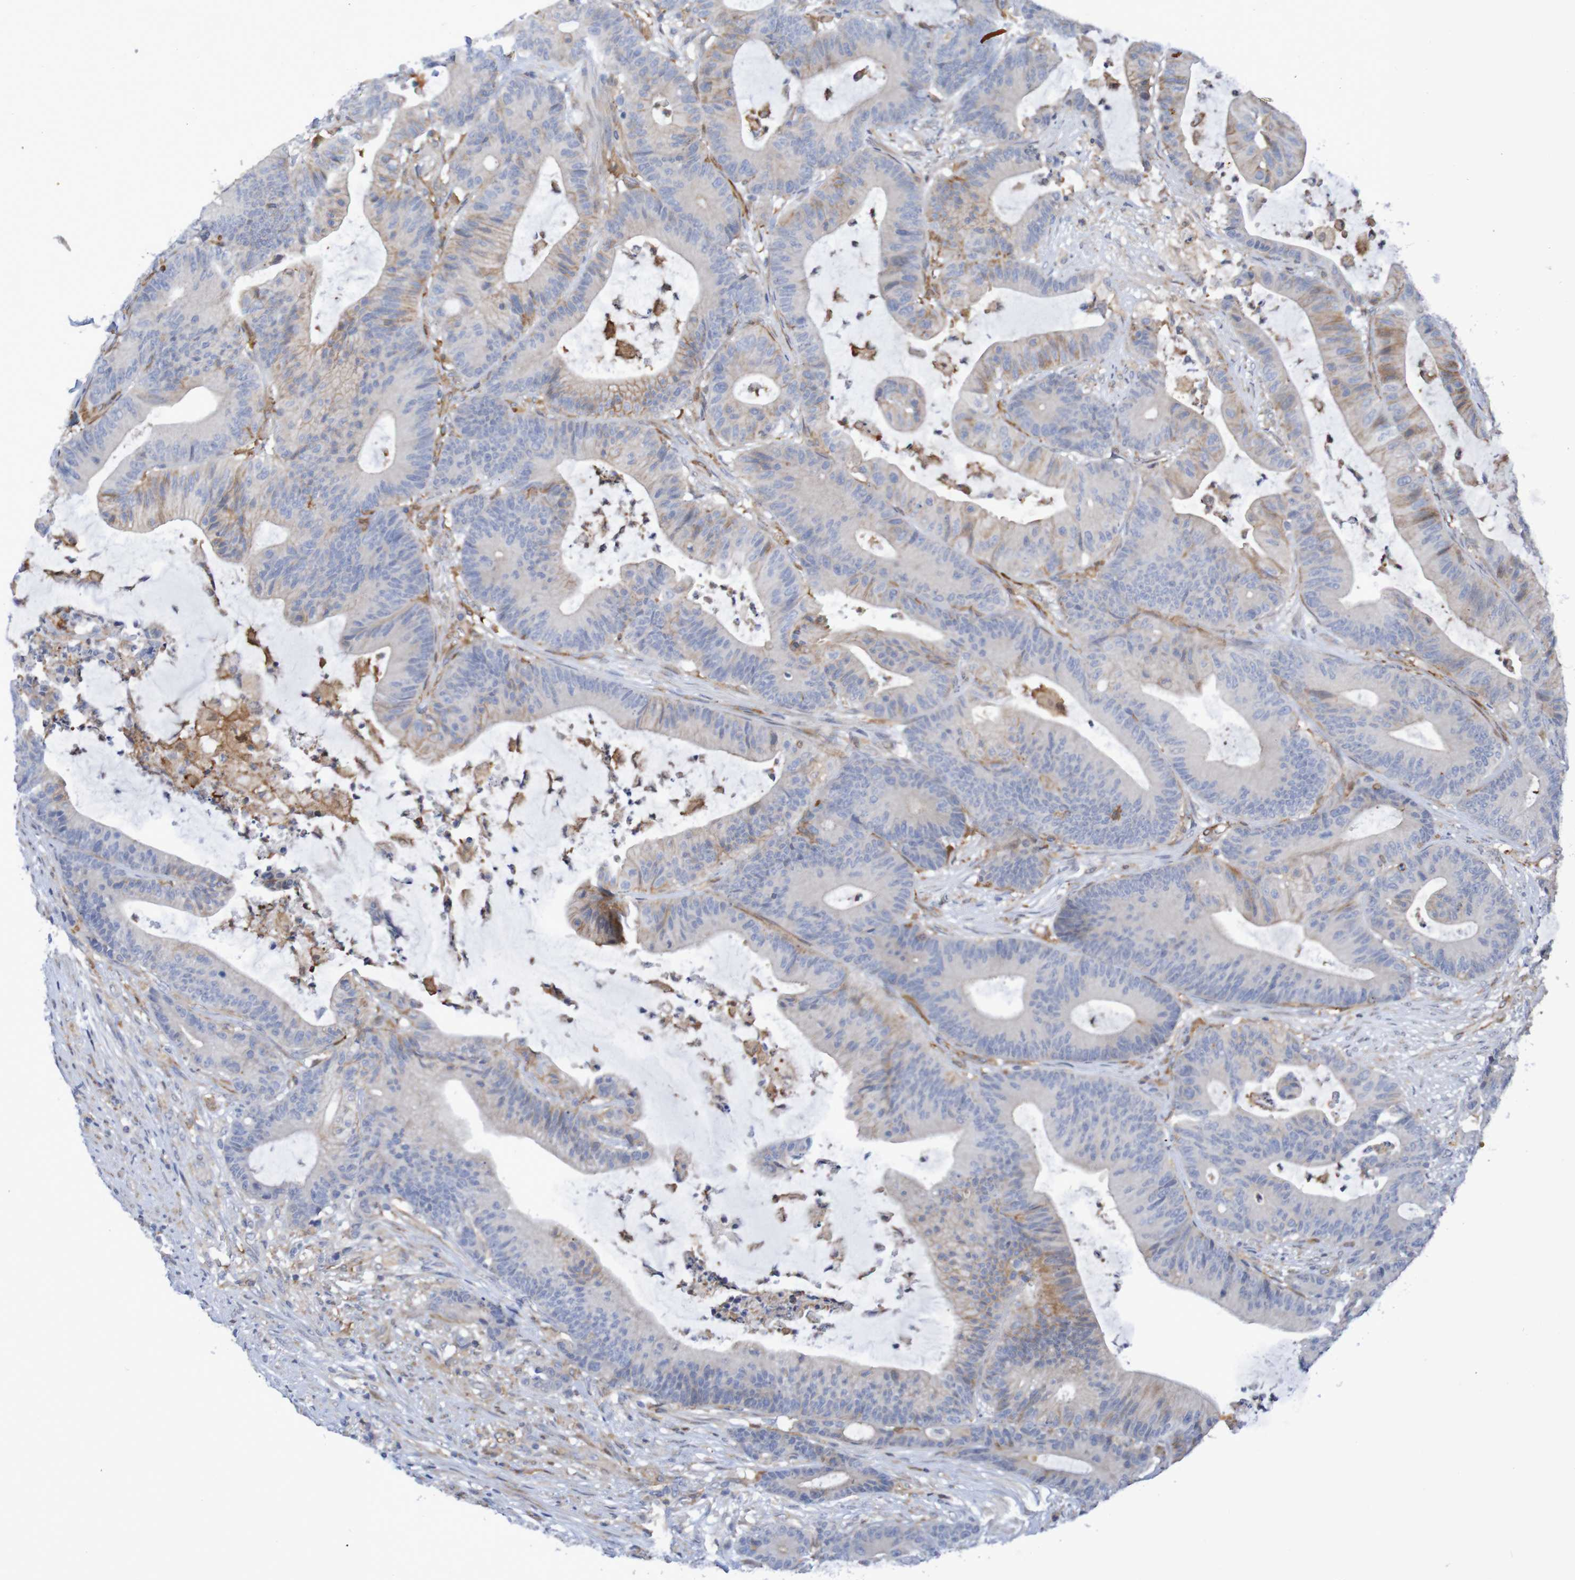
{"staining": {"intensity": "weak", "quantity": "<25%", "location": "cytoplasmic/membranous"}, "tissue": "colorectal cancer", "cell_type": "Tumor cells", "image_type": "cancer", "snomed": [{"axis": "morphology", "description": "Adenocarcinoma, NOS"}, {"axis": "topography", "description": "Colon"}], "caption": "This image is of colorectal adenocarcinoma stained with immunohistochemistry (IHC) to label a protein in brown with the nuclei are counter-stained blue. There is no staining in tumor cells.", "gene": "SCRG1", "patient": {"sex": "female", "age": 84}}